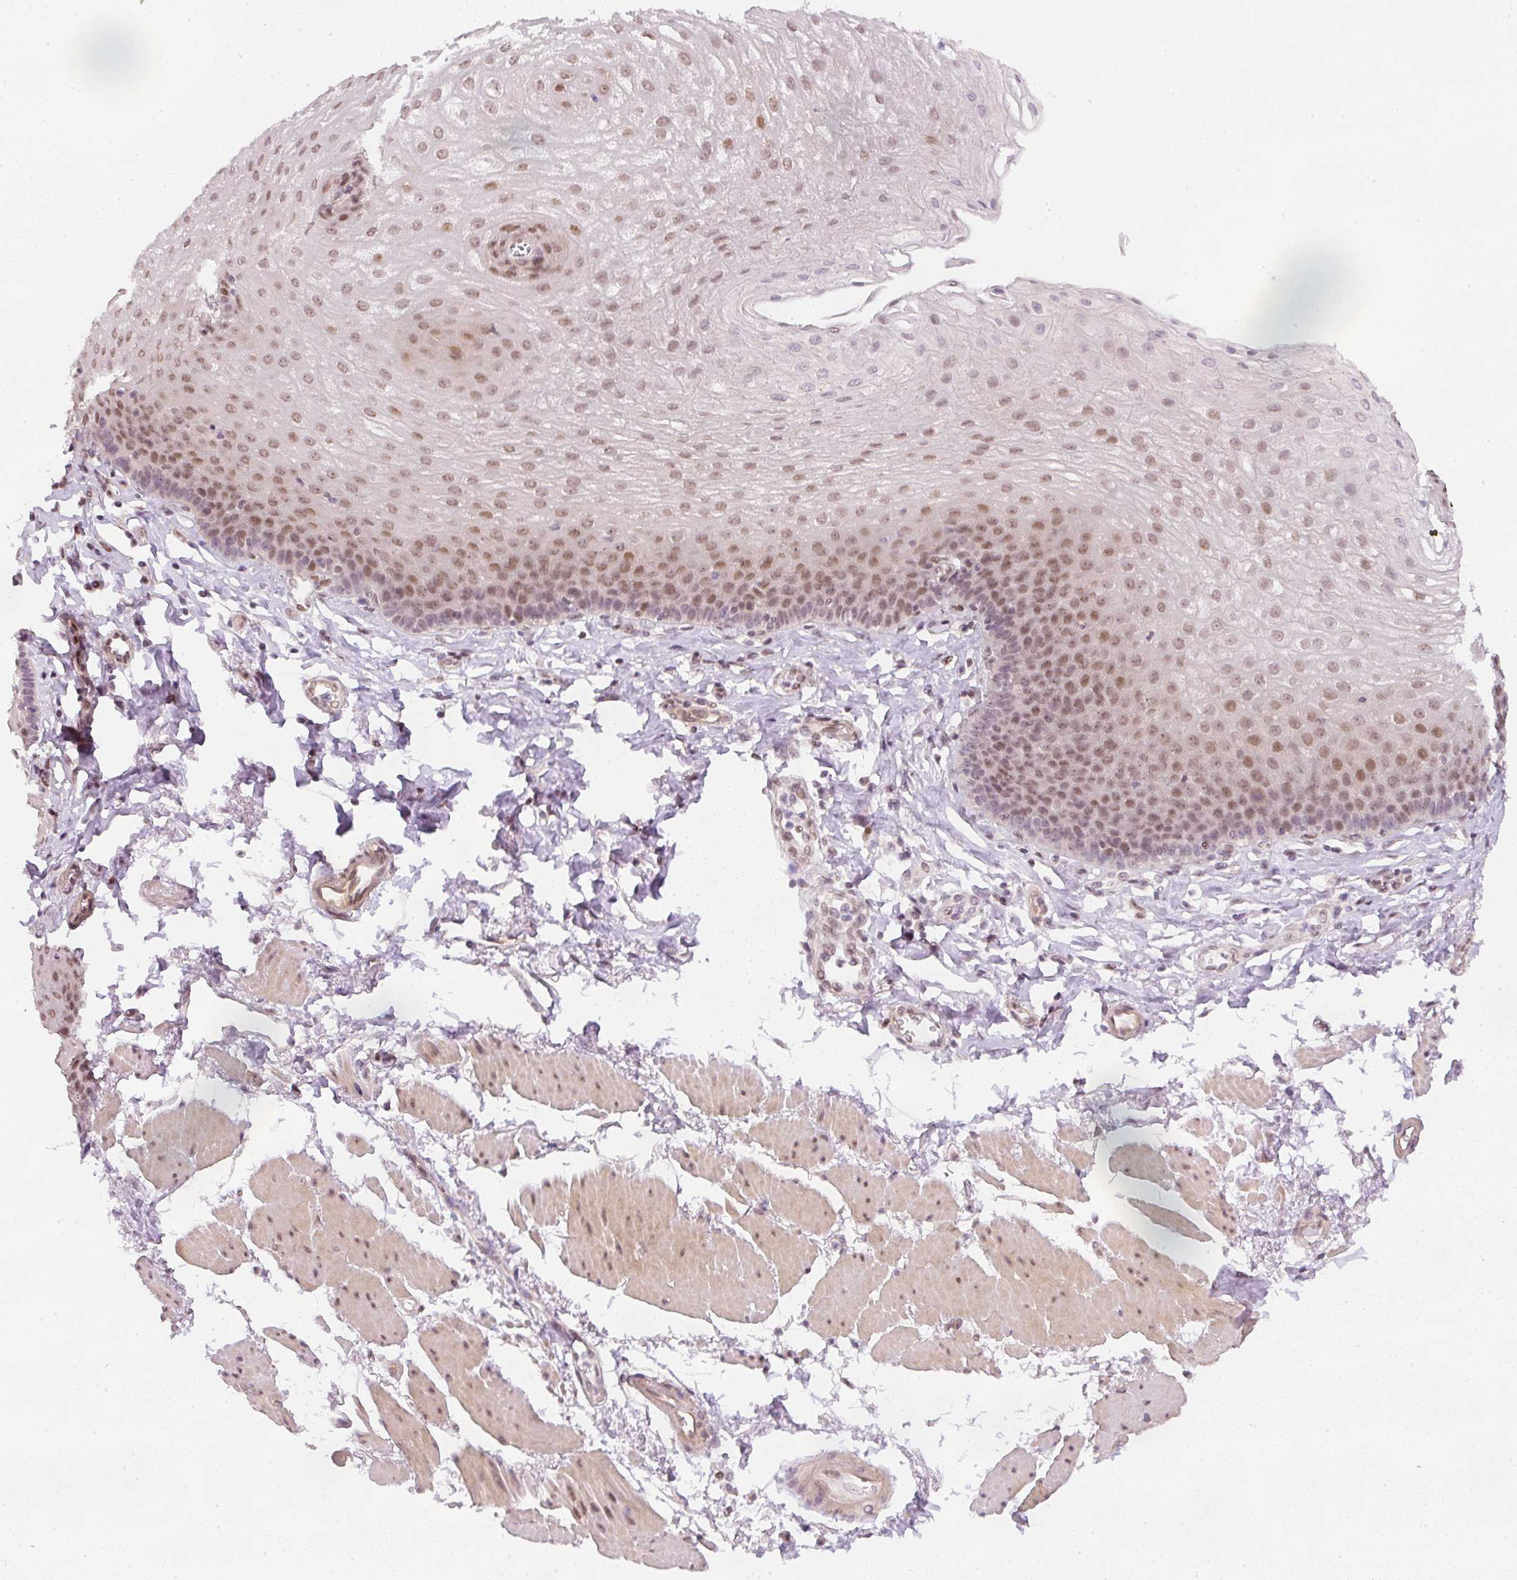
{"staining": {"intensity": "moderate", "quantity": ">75%", "location": "nuclear"}, "tissue": "esophagus", "cell_type": "Squamous epithelial cells", "image_type": "normal", "snomed": [{"axis": "morphology", "description": "Normal tissue, NOS"}, {"axis": "topography", "description": "Esophagus"}], "caption": "The photomicrograph exhibits staining of normal esophagus, revealing moderate nuclear protein staining (brown color) within squamous epithelial cells.", "gene": "DPPA4", "patient": {"sex": "female", "age": 81}}